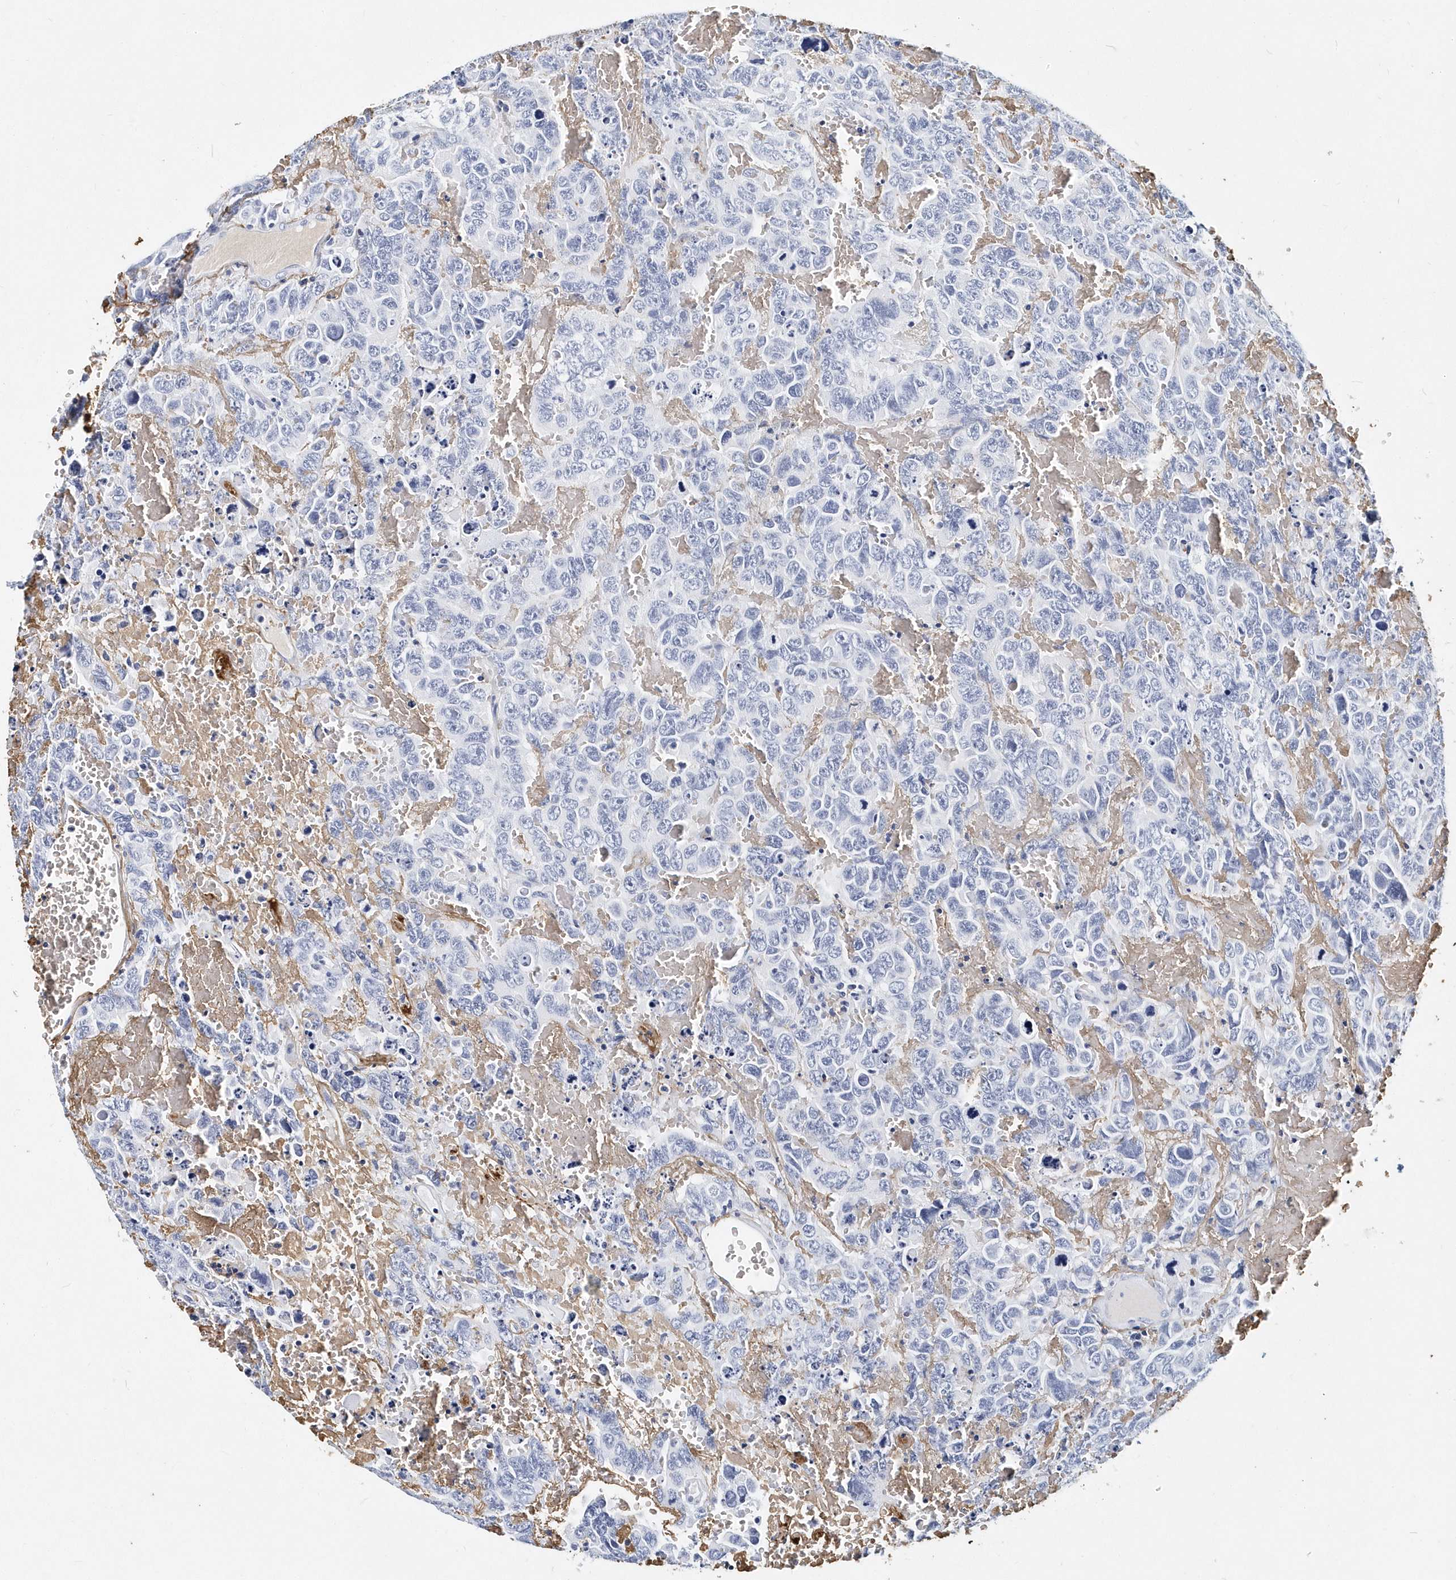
{"staining": {"intensity": "negative", "quantity": "none", "location": "none"}, "tissue": "testis cancer", "cell_type": "Tumor cells", "image_type": "cancer", "snomed": [{"axis": "morphology", "description": "Carcinoma, Embryonal, NOS"}, {"axis": "topography", "description": "Testis"}], "caption": "This is a micrograph of IHC staining of testis embryonal carcinoma, which shows no staining in tumor cells. Brightfield microscopy of immunohistochemistry stained with DAB (brown) and hematoxylin (blue), captured at high magnification.", "gene": "ITGA2B", "patient": {"sex": "male", "age": 45}}